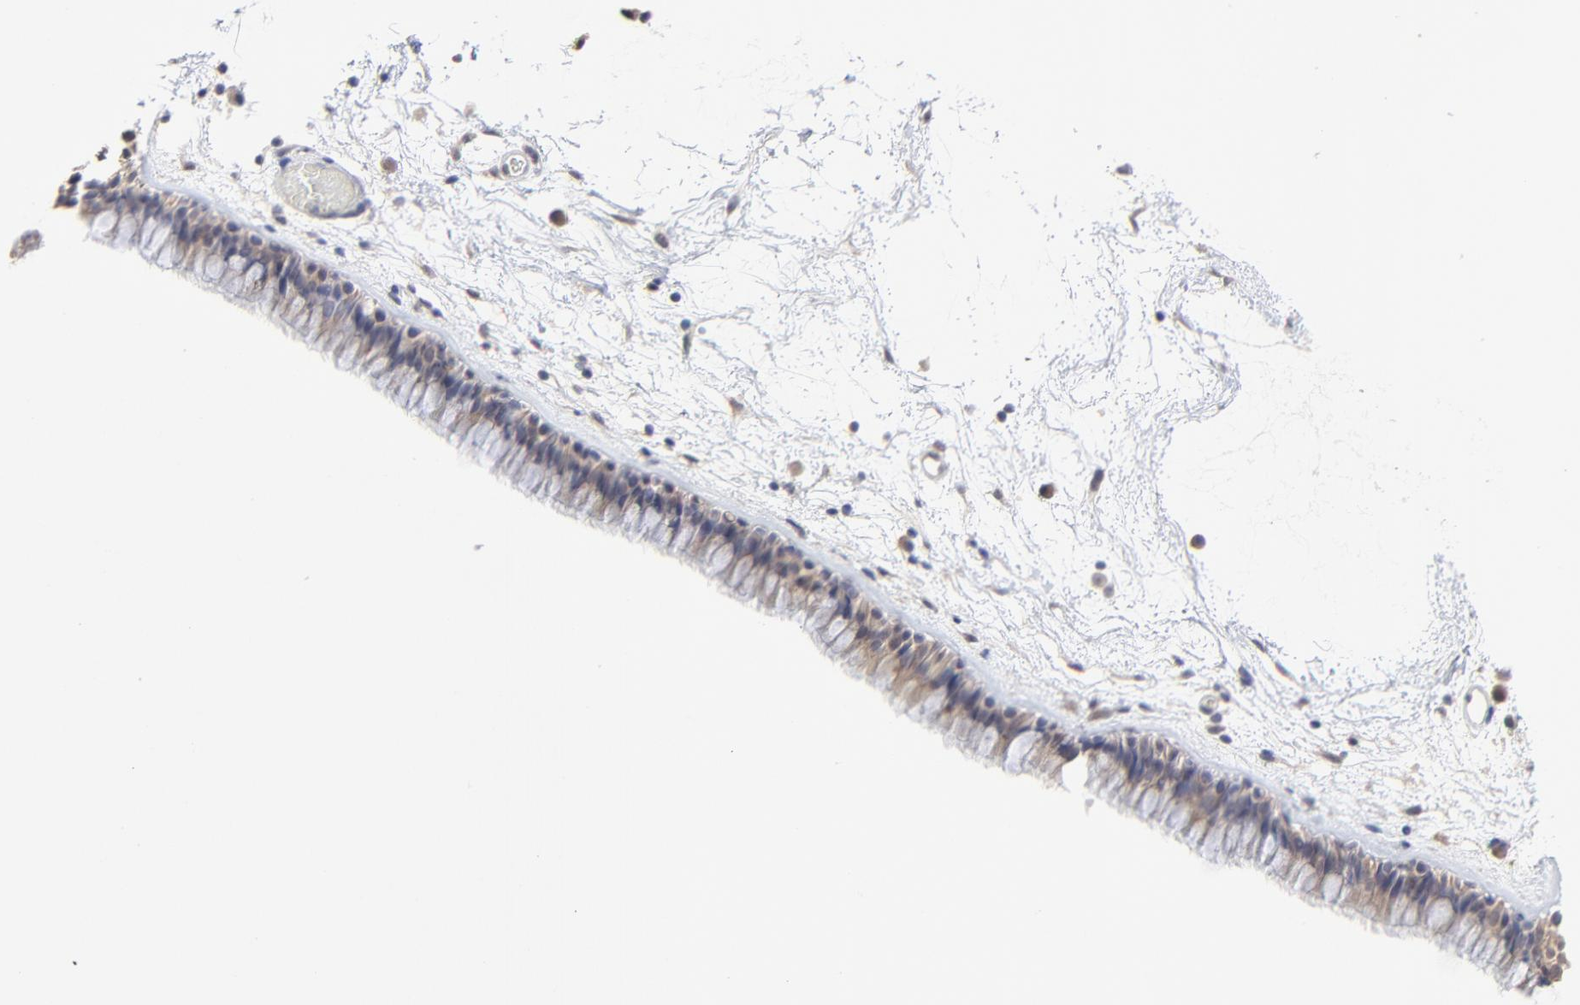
{"staining": {"intensity": "weak", "quantity": ">75%", "location": "cytoplasmic/membranous"}, "tissue": "nasopharynx", "cell_type": "Respiratory epithelial cells", "image_type": "normal", "snomed": [{"axis": "morphology", "description": "Normal tissue, NOS"}, {"axis": "morphology", "description": "Inflammation, NOS"}, {"axis": "topography", "description": "Nasopharynx"}], "caption": "Protein expression analysis of unremarkable nasopharynx demonstrates weak cytoplasmic/membranous expression in about >75% of respiratory epithelial cells. (DAB (3,3'-diaminobenzidine) IHC, brown staining for protein, blue staining for nuclei).", "gene": "FAM199X", "patient": {"sex": "male", "age": 48}}